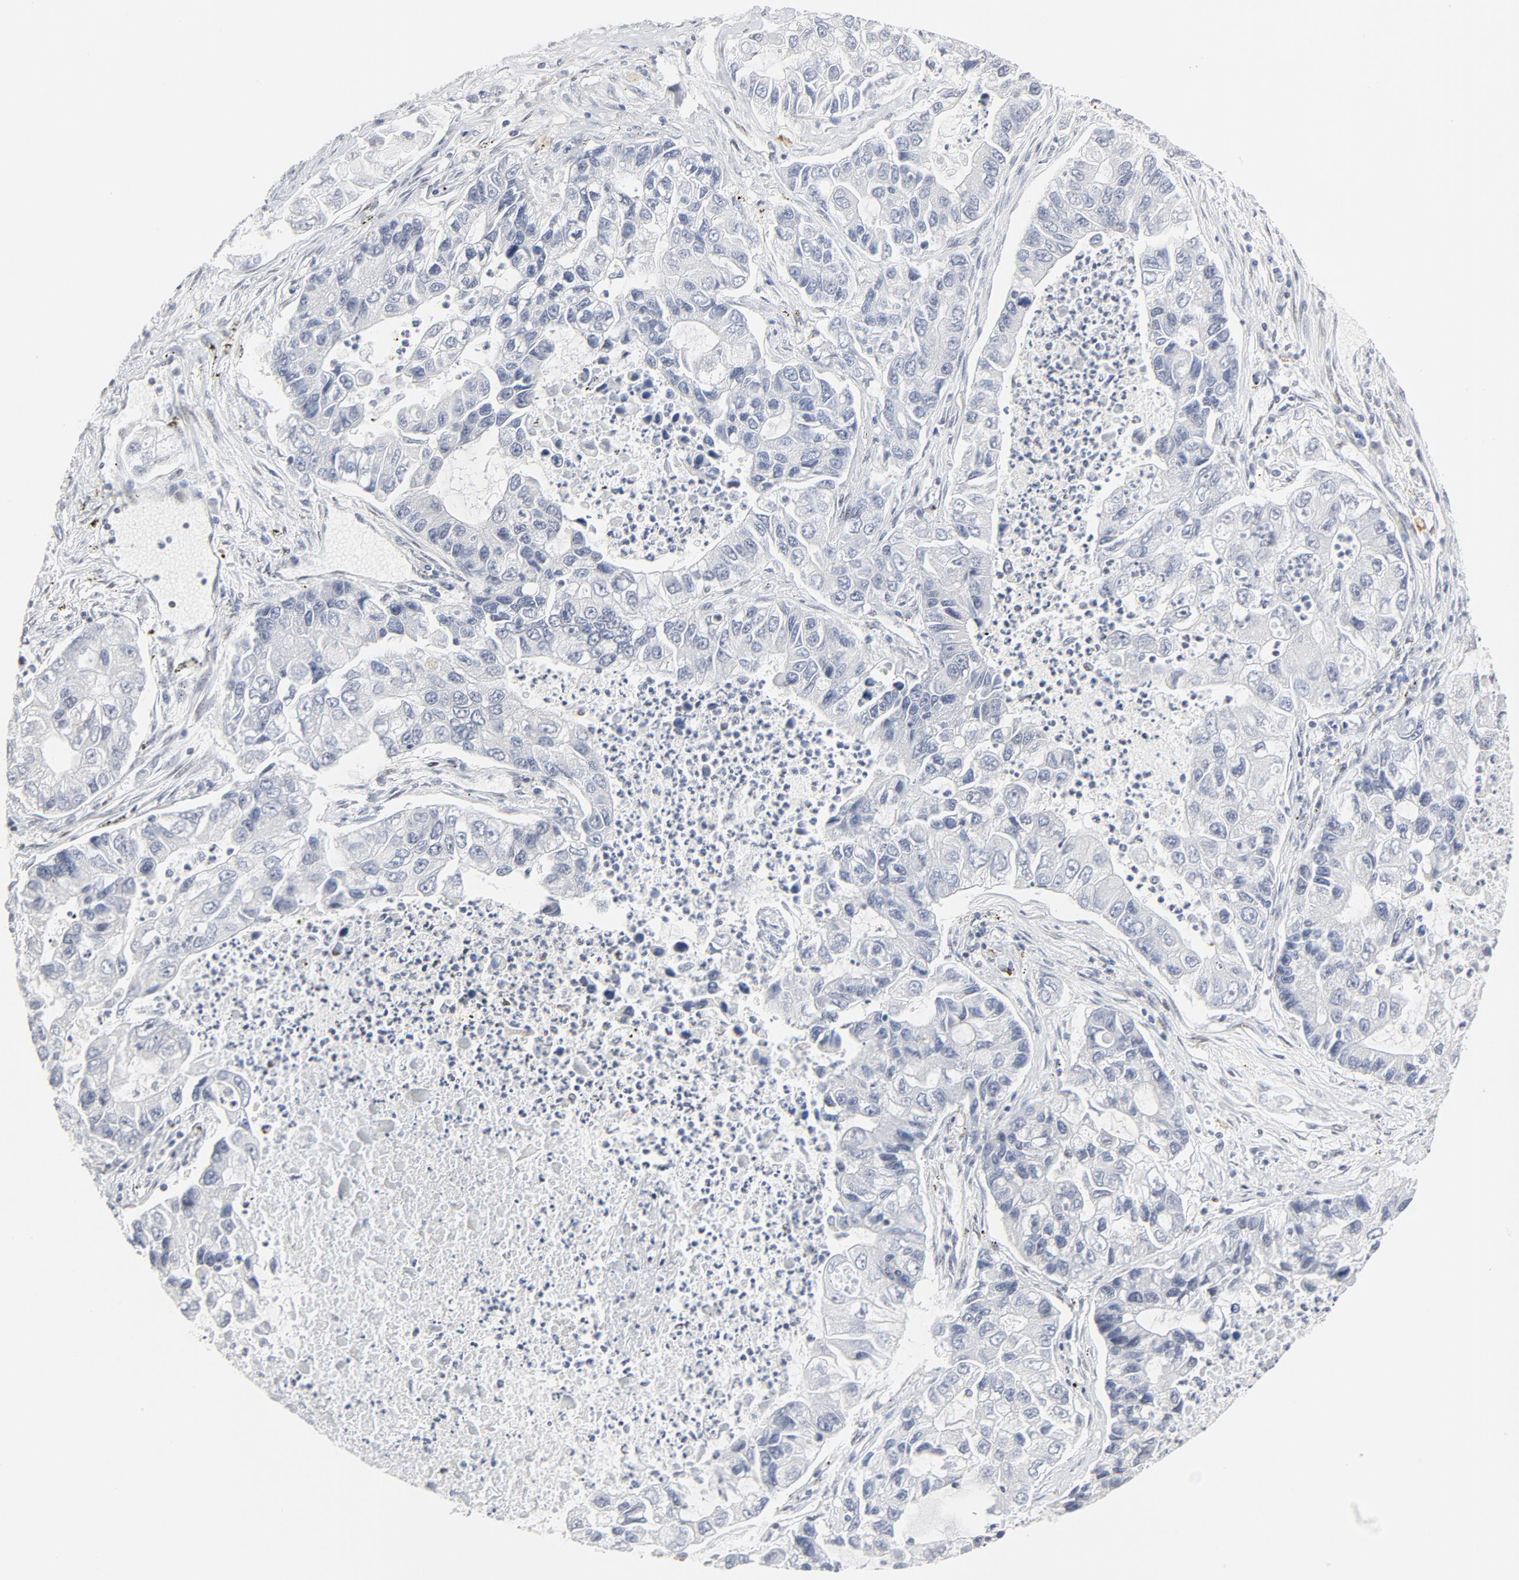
{"staining": {"intensity": "negative", "quantity": "none", "location": "none"}, "tissue": "lung cancer", "cell_type": "Tumor cells", "image_type": "cancer", "snomed": [{"axis": "morphology", "description": "Adenocarcinoma, NOS"}, {"axis": "topography", "description": "Lung"}], "caption": "Lung cancer (adenocarcinoma) stained for a protein using immunohistochemistry (IHC) shows no staining tumor cells.", "gene": "MEF2A", "patient": {"sex": "female", "age": 51}}